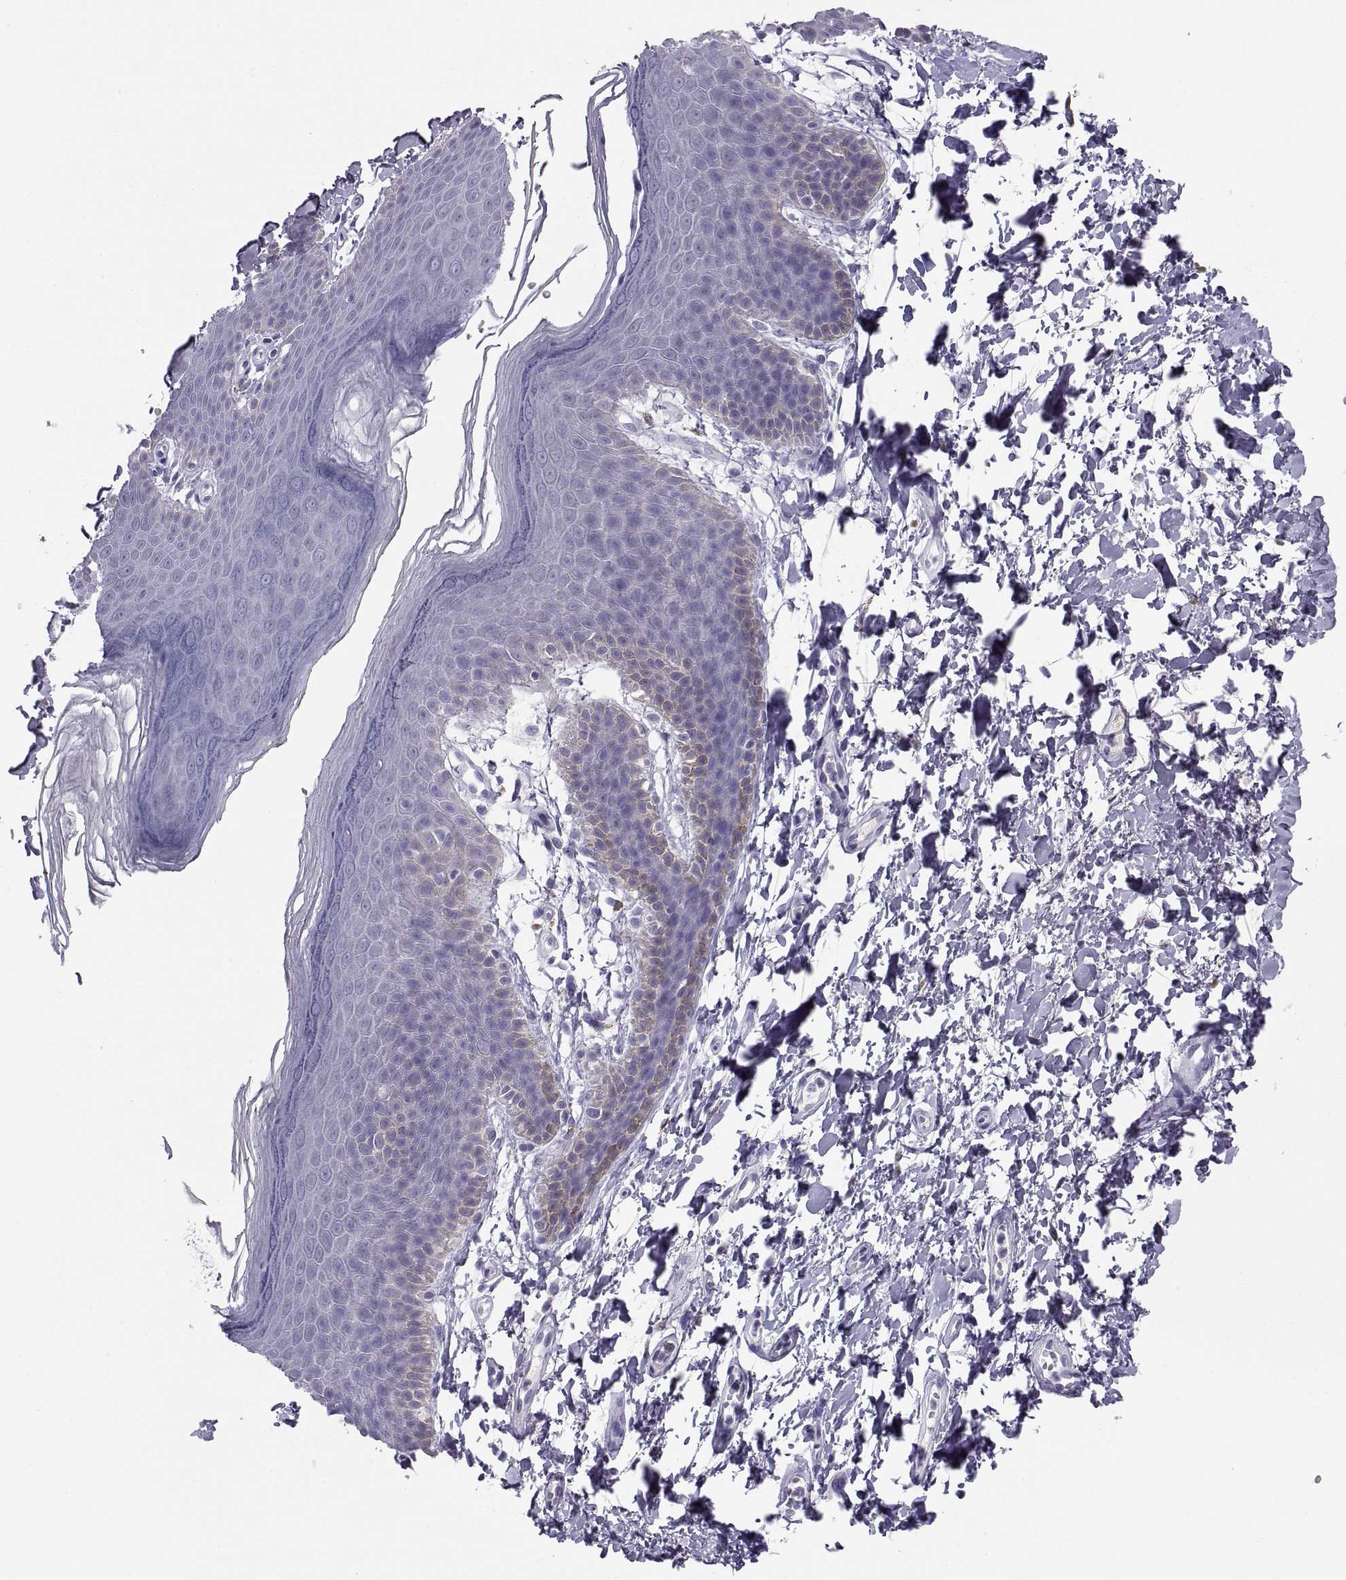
{"staining": {"intensity": "negative", "quantity": "none", "location": "none"}, "tissue": "skin", "cell_type": "Epidermal cells", "image_type": "normal", "snomed": [{"axis": "morphology", "description": "Normal tissue, NOS"}, {"axis": "topography", "description": "Anal"}], "caption": "This photomicrograph is of benign skin stained with immunohistochemistry to label a protein in brown with the nuclei are counter-stained blue. There is no positivity in epidermal cells. (DAB immunohistochemistry visualized using brightfield microscopy, high magnification).", "gene": "MAGEB2", "patient": {"sex": "male", "age": 53}}